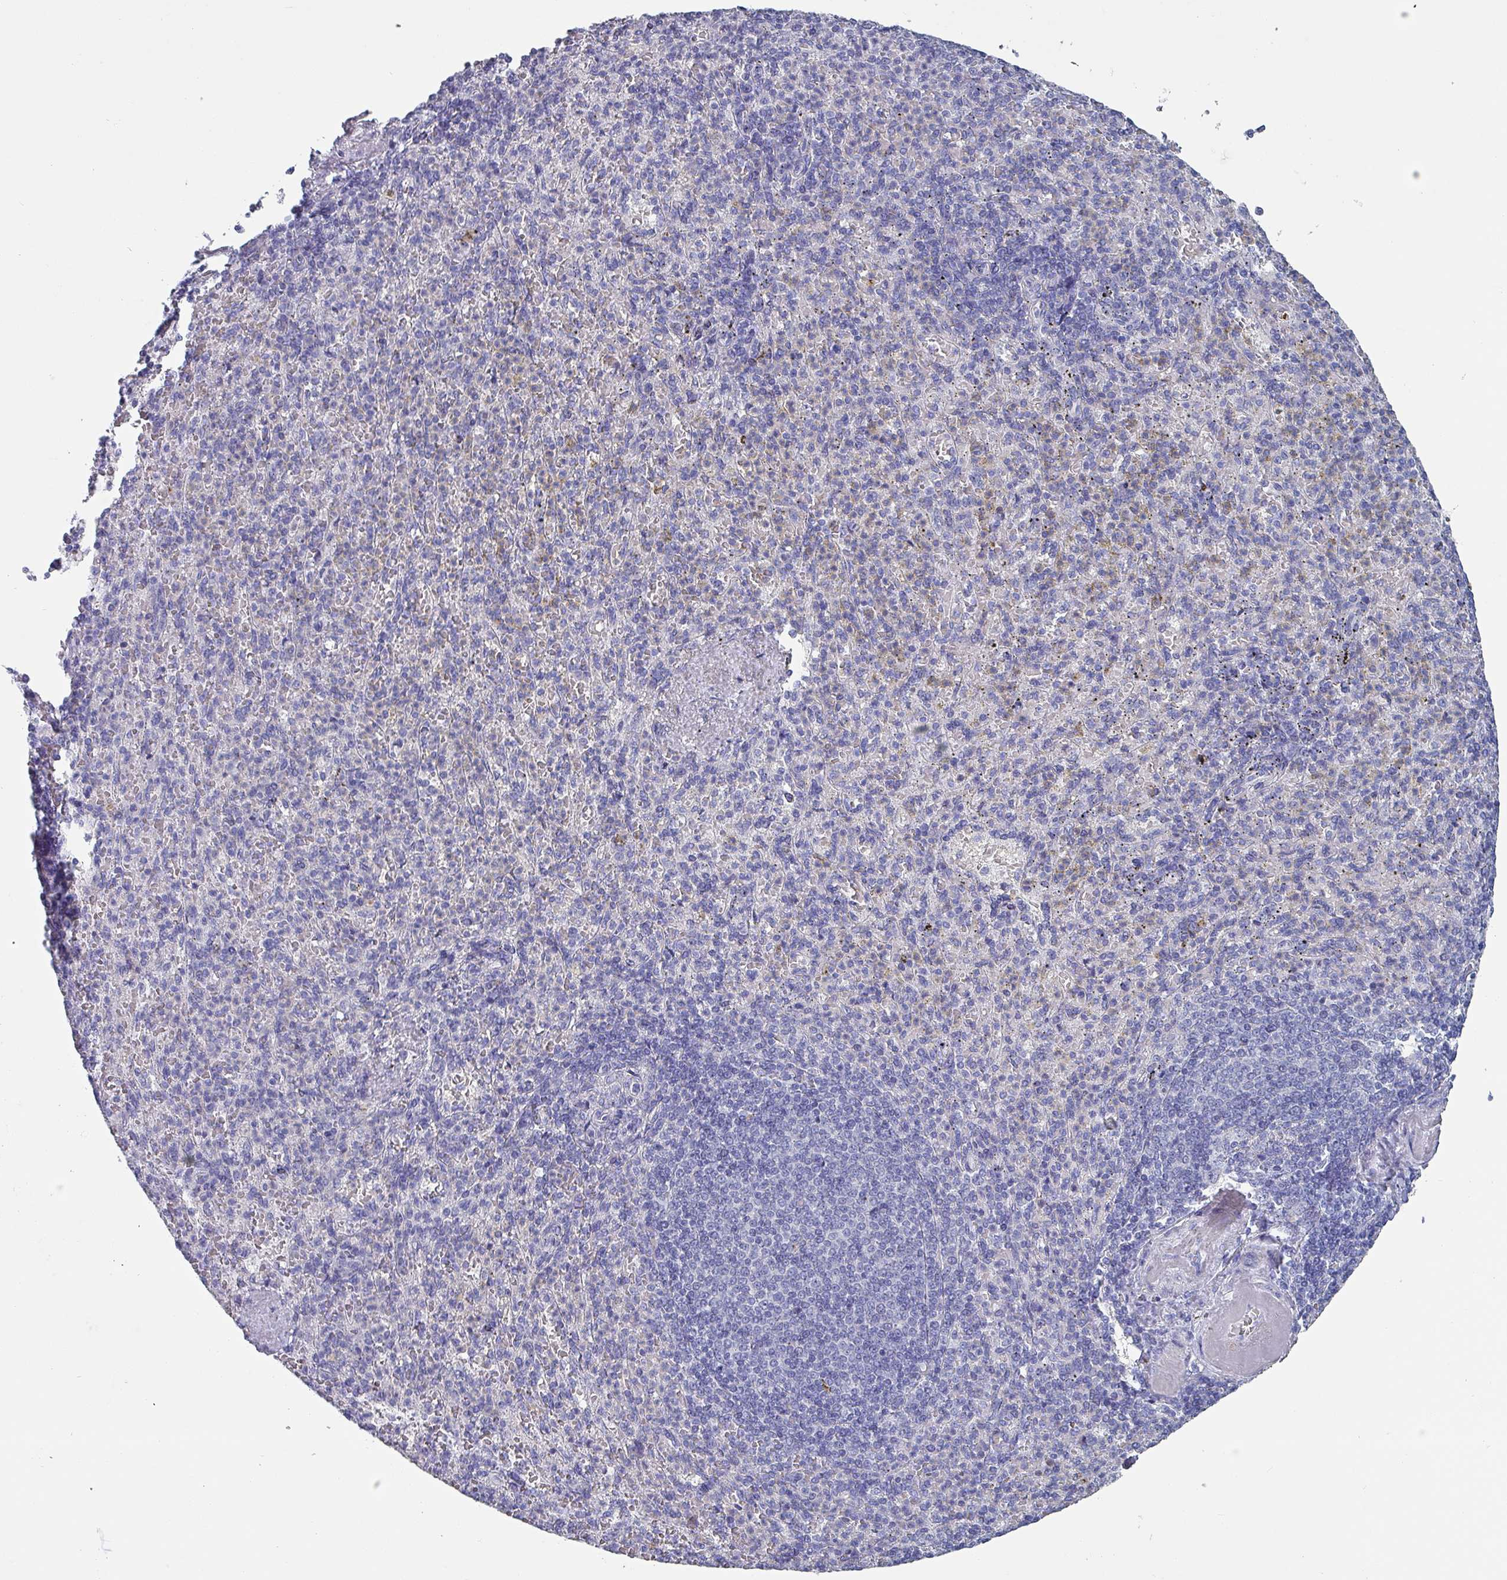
{"staining": {"intensity": "negative", "quantity": "none", "location": "none"}, "tissue": "spleen", "cell_type": "Cells in red pulp", "image_type": "normal", "snomed": [{"axis": "morphology", "description": "Normal tissue, NOS"}, {"axis": "topography", "description": "Spleen"}], "caption": "A histopathology image of spleen stained for a protein reveals no brown staining in cells in red pulp. Nuclei are stained in blue.", "gene": "INS", "patient": {"sex": "female", "age": 74}}